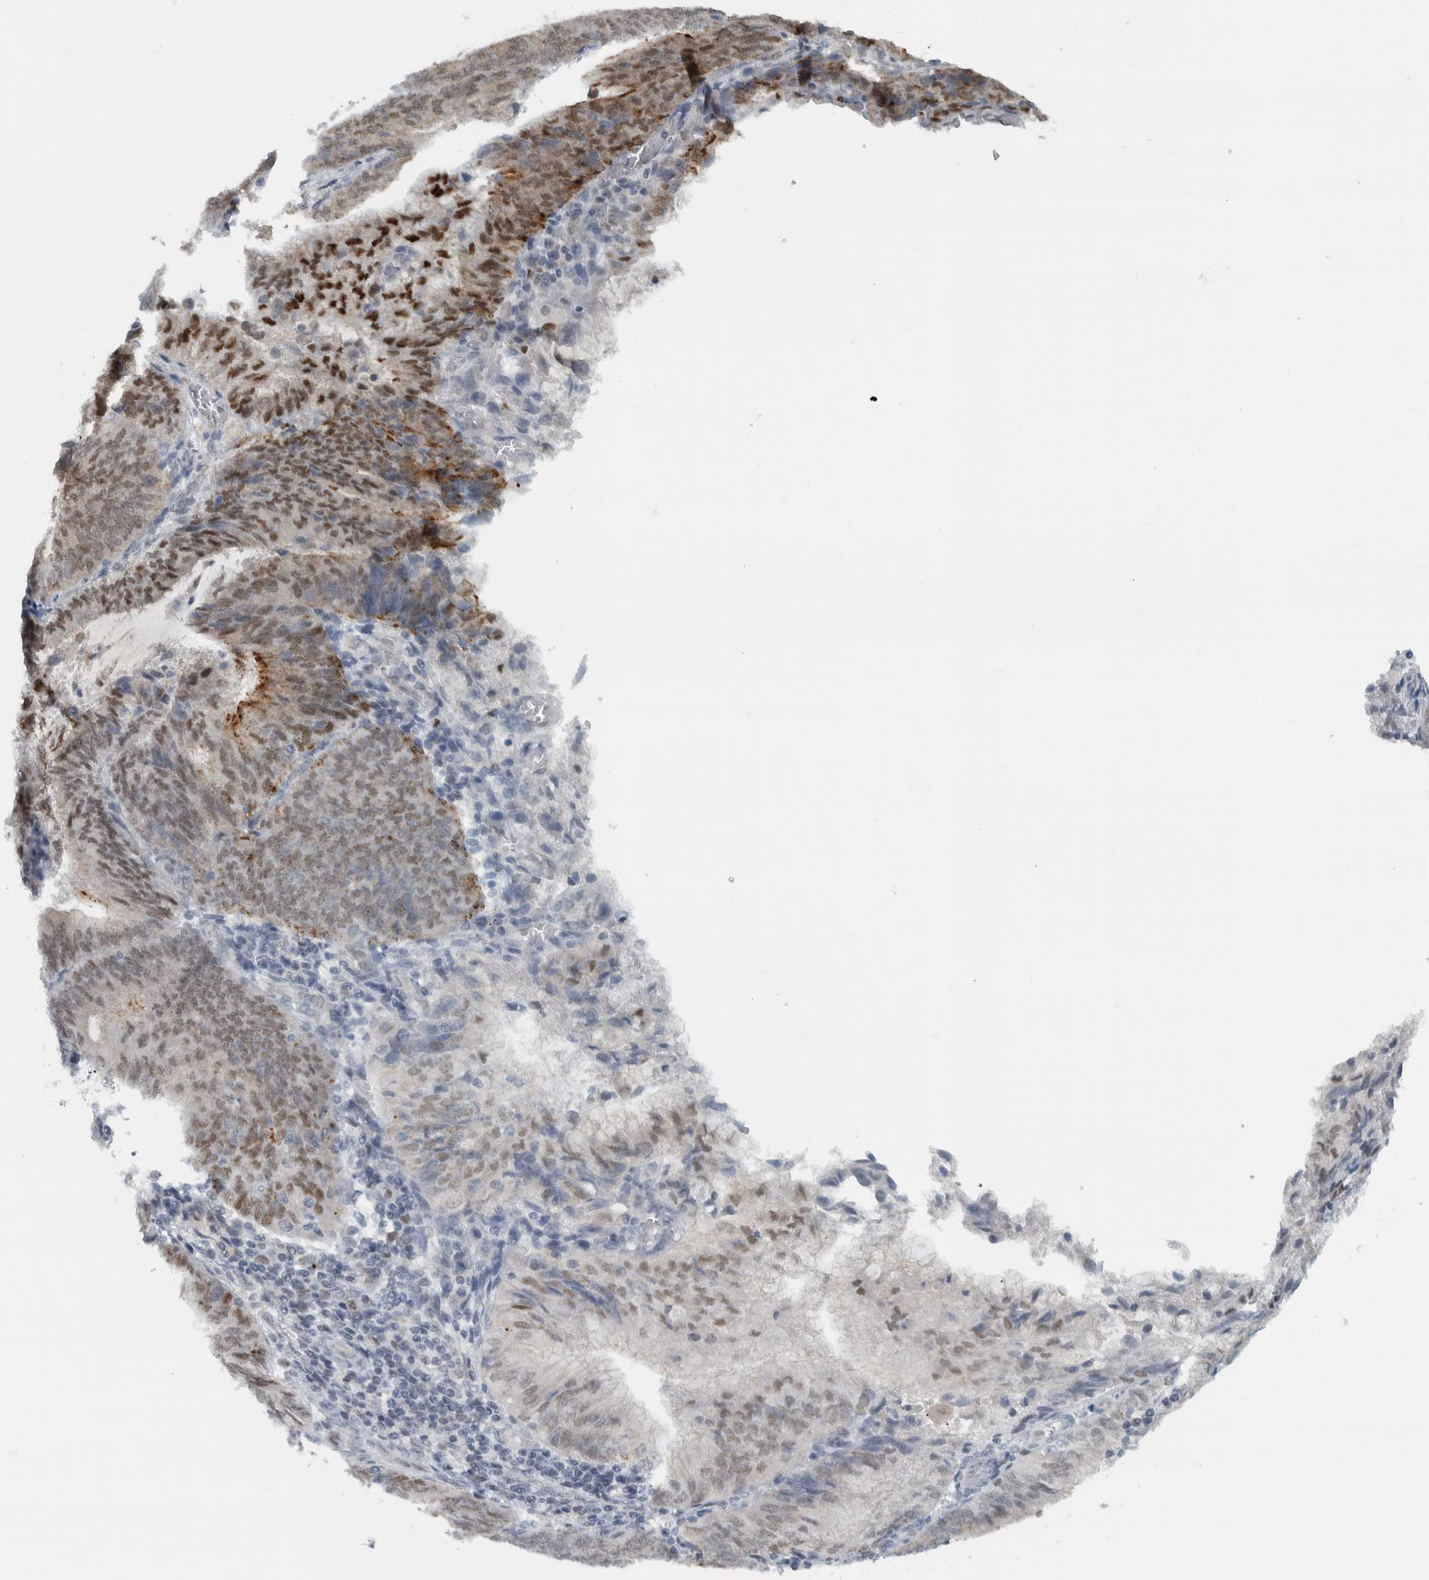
{"staining": {"intensity": "moderate", "quantity": "<25%", "location": "nuclear"}, "tissue": "endometrial cancer", "cell_type": "Tumor cells", "image_type": "cancer", "snomed": [{"axis": "morphology", "description": "Adenocarcinoma, NOS"}, {"axis": "topography", "description": "Endometrium"}], "caption": "High-magnification brightfield microscopy of endometrial cancer stained with DAB (3,3'-diaminobenzidine) (brown) and counterstained with hematoxylin (blue). tumor cells exhibit moderate nuclear positivity is identified in approximately<25% of cells.", "gene": "ADPRM", "patient": {"sex": "female", "age": 81}}